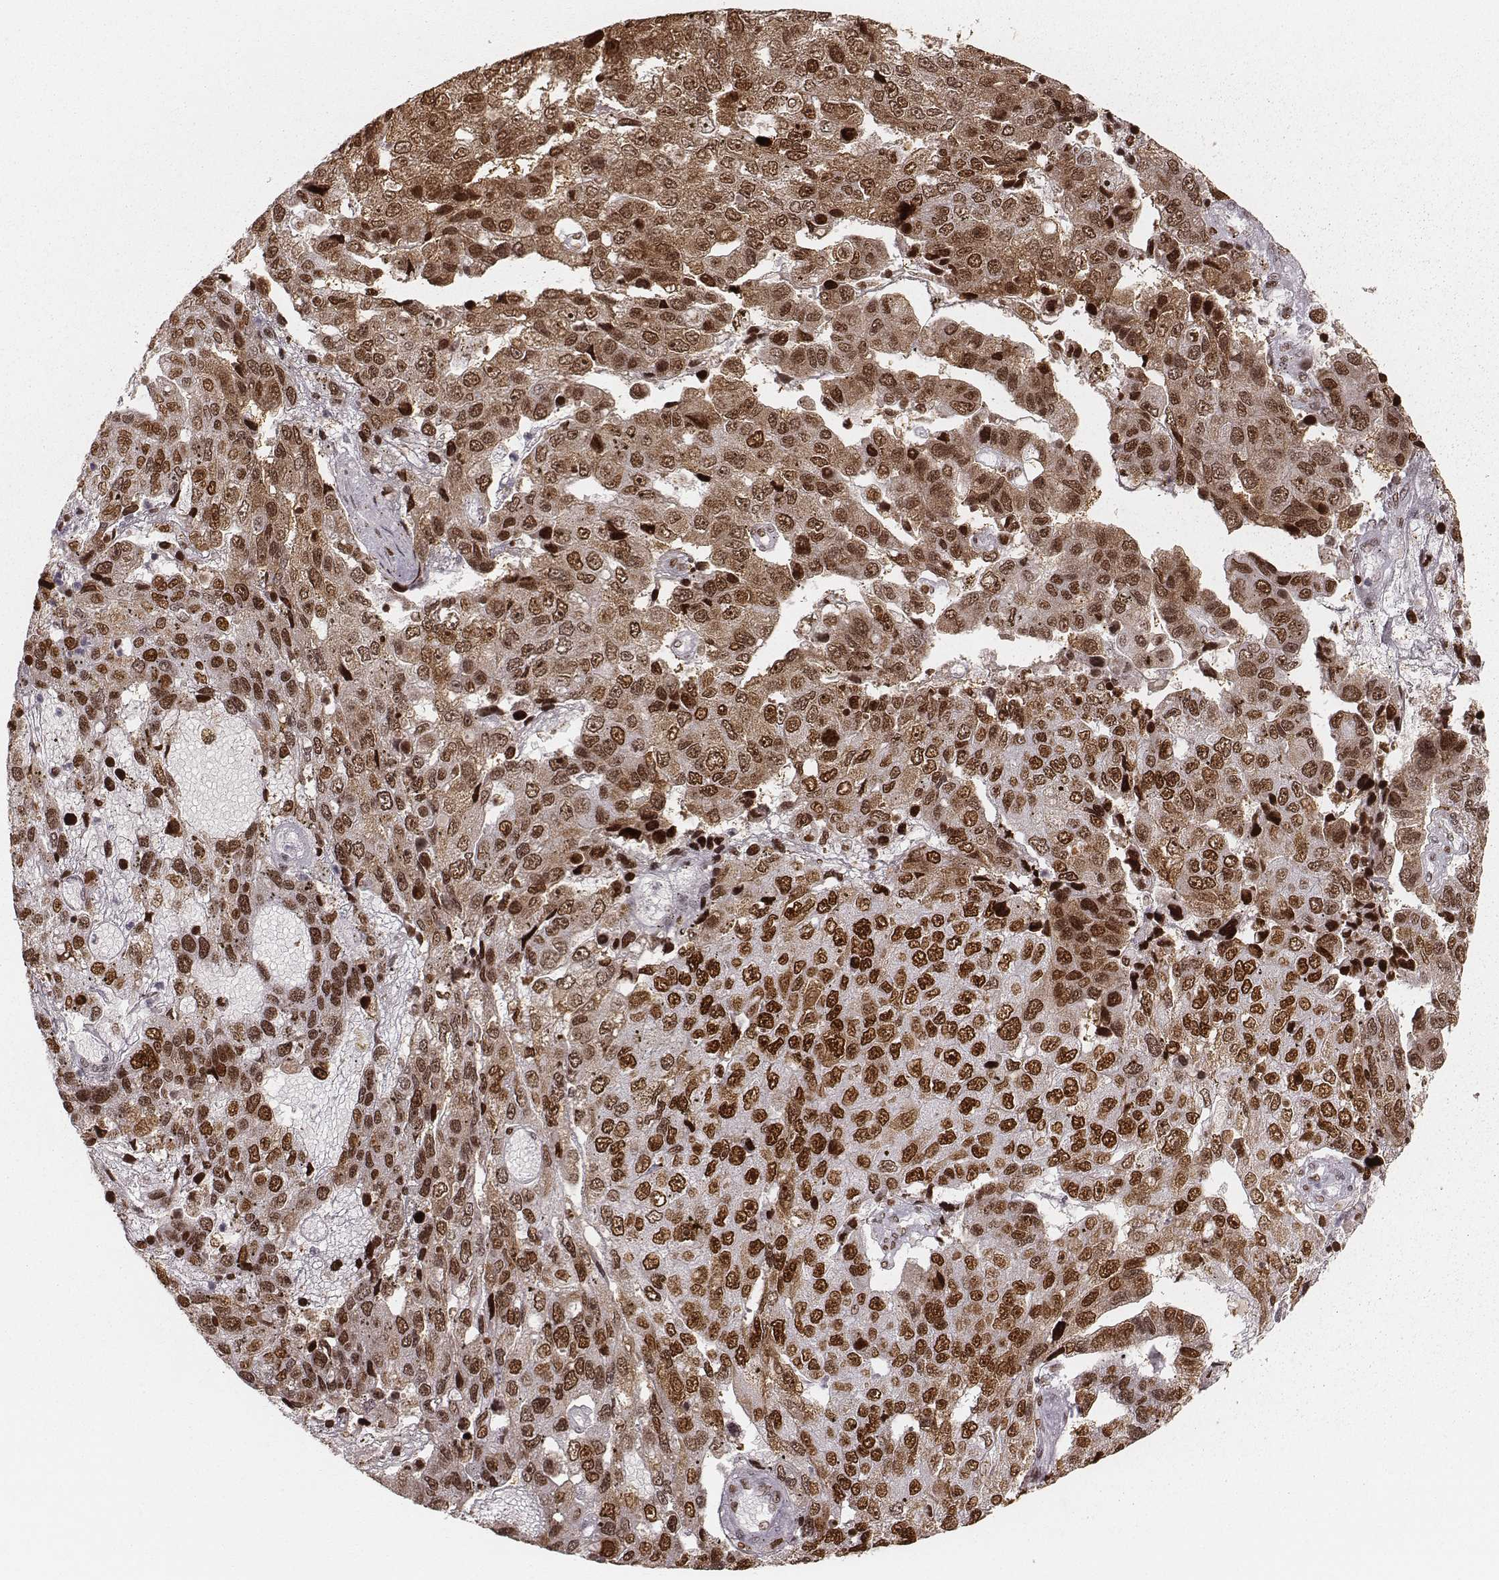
{"staining": {"intensity": "moderate", "quantity": ">75%", "location": "nuclear"}, "tissue": "pancreatic cancer", "cell_type": "Tumor cells", "image_type": "cancer", "snomed": [{"axis": "morphology", "description": "Adenocarcinoma, NOS"}, {"axis": "topography", "description": "Pancreas"}], "caption": "Human pancreatic cancer (adenocarcinoma) stained with a brown dye reveals moderate nuclear positive staining in approximately >75% of tumor cells.", "gene": "PARP1", "patient": {"sex": "female", "age": 61}}